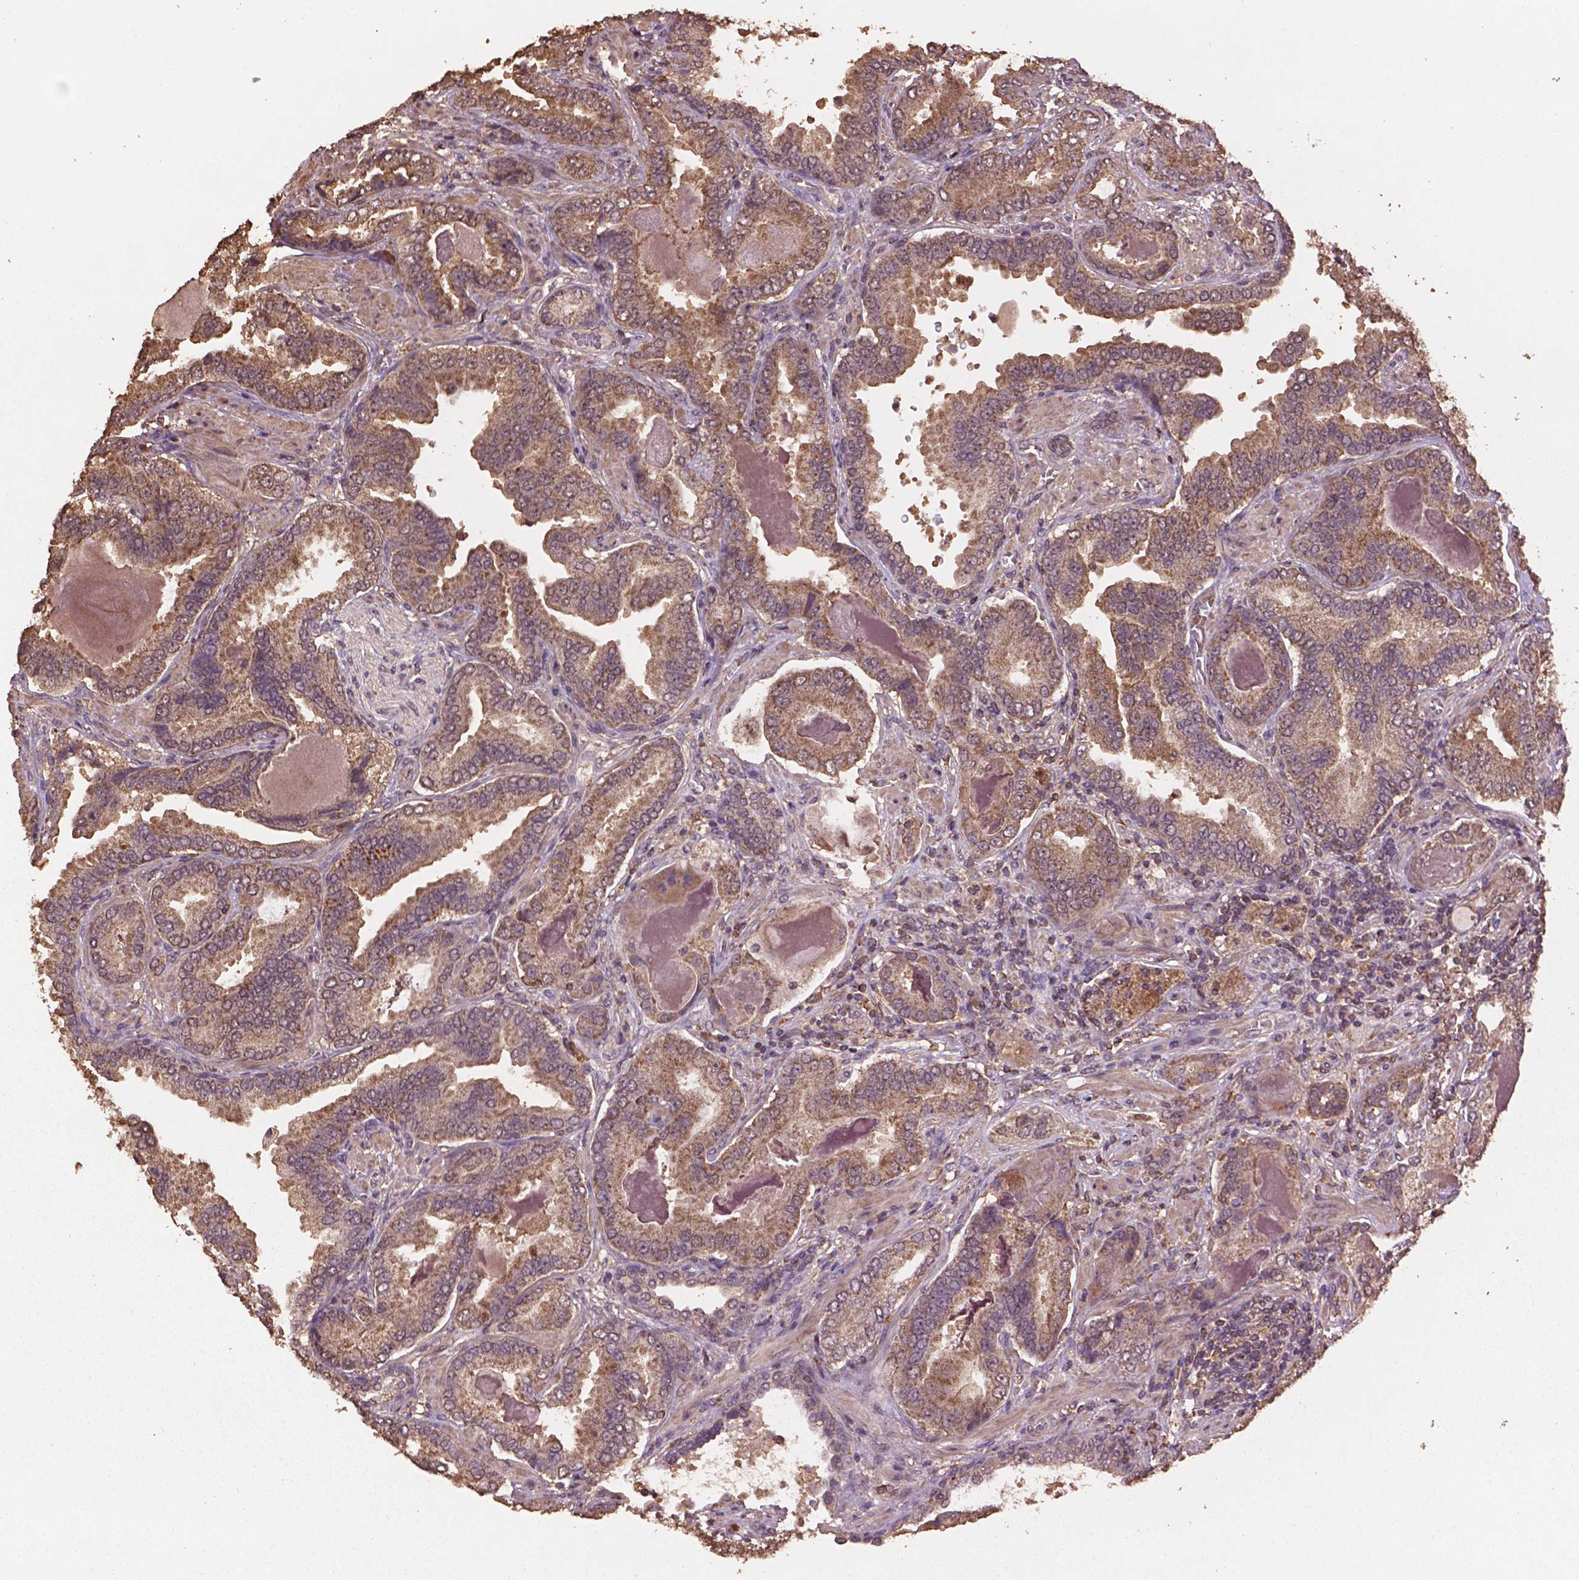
{"staining": {"intensity": "weak", "quantity": ">75%", "location": "cytoplasmic/membranous"}, "tissue": "prostate cancer", "cell_type": "Tumor cells", "image_type": "cancer", "snomed": [{"axis": "morphology", "description": "Adenocarcinoma, NOS"}, {"axis": "topography", "description": "Prostate"}], "caption": "This is a micrograph of immunohistochemistry (IHC) staining of prostate adenocarcinoma, which shows weak staining in the cytoplasmic/membranous of tumor cells.", "gene": "BABAM1", "patient": {"sex": "male", "age": 64}}